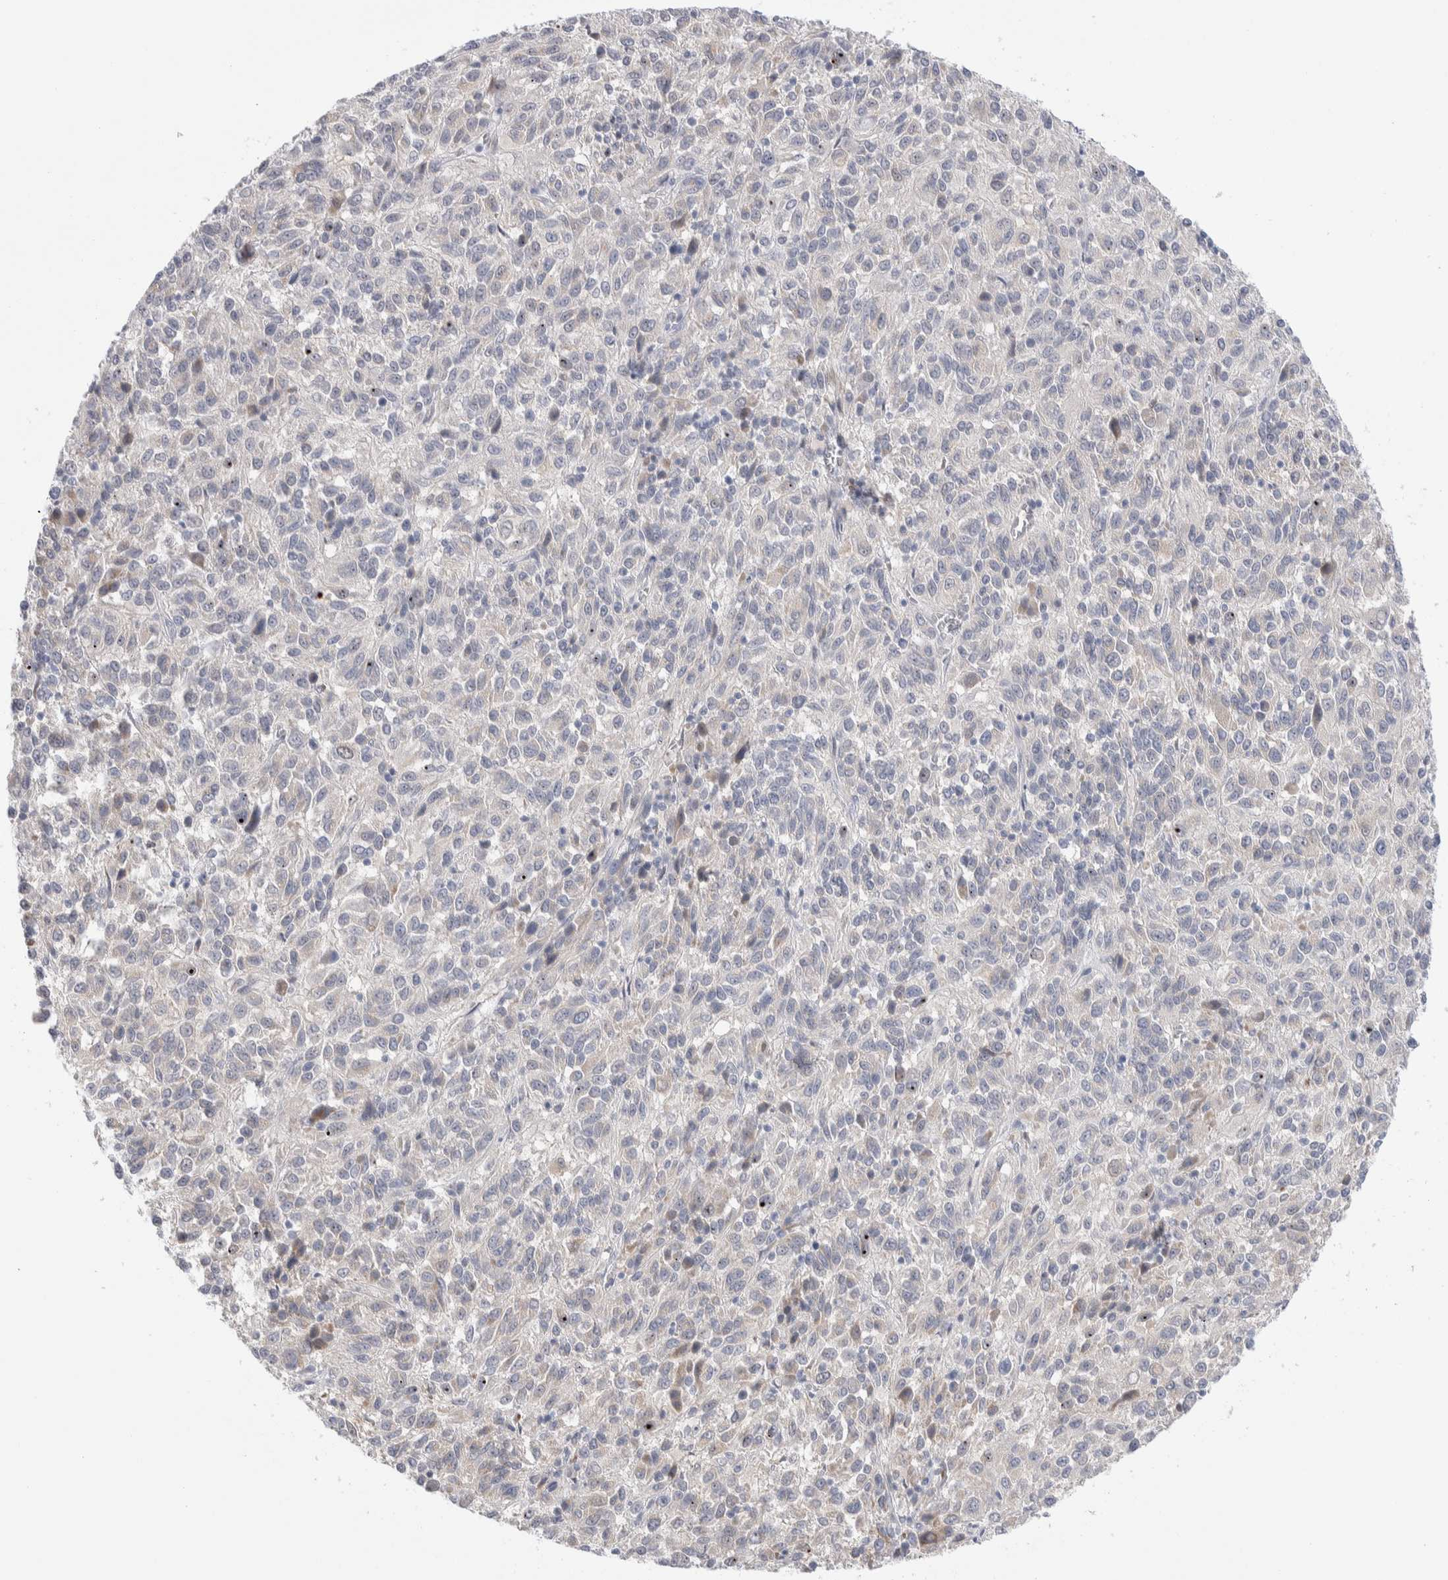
{"staining": {"intensity": "weak", "quantity": "<25%", "location": "cytoplasmic/membranous"}, "tissue": "melanoma", "cell_type": "Tumor cells", "image_type": "cancer", "snomed": [{"axis": "morphology", "description": "Malignant melanoma, Metastatic site"}, {"axis": "topography", "description": "Lung"}], "caption": "This is an IHC photomicrograph of human melanoma. There is no expression in tumor cells.", "gene": "C1orf112", "patient": {"sex": "male", "age": 64}}